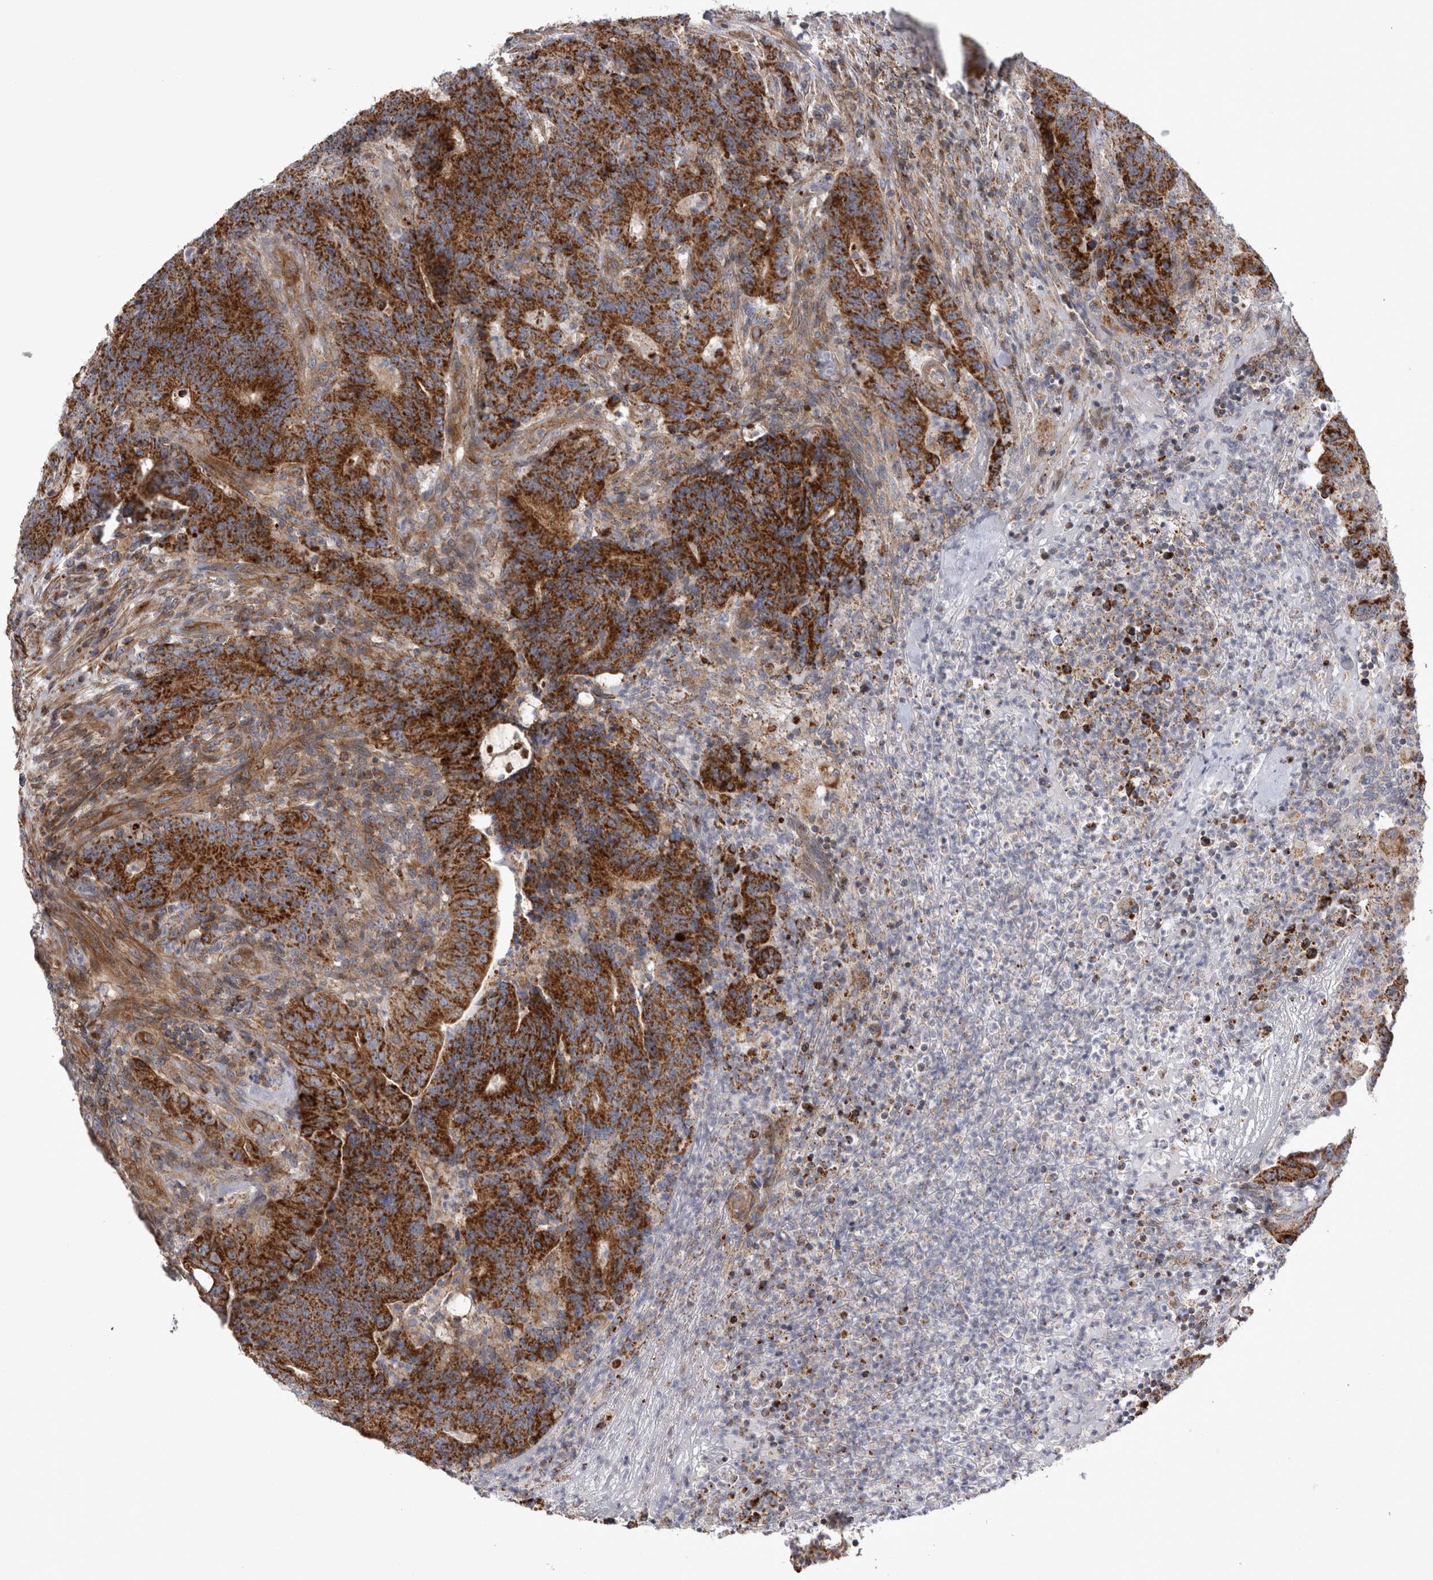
{"staining": {"intensity": "strong", "quantity": ">75%", "location": "cytoplasmic/membranous"}, "tissue": "colorectal cancer", "cell_type": "Tumor cells", "image_type": "cancer", "snomed": [{"axis": "morphology", "description": "Normal tissue, NOS"}, {"axis": "morphology", "description": "Adenocarcinoma, NOS"}, {"axis": "topography", "description": "Colon"}], "caption": "Immunohistochemical staining of human colorectal adenocarcinoma shows high levels of strong cytoplasmic/membranous positivity in approximately >75% of tumor cells.", "gene": "TSPOAP1", "patient": {"sex": "female", "age": 75}}